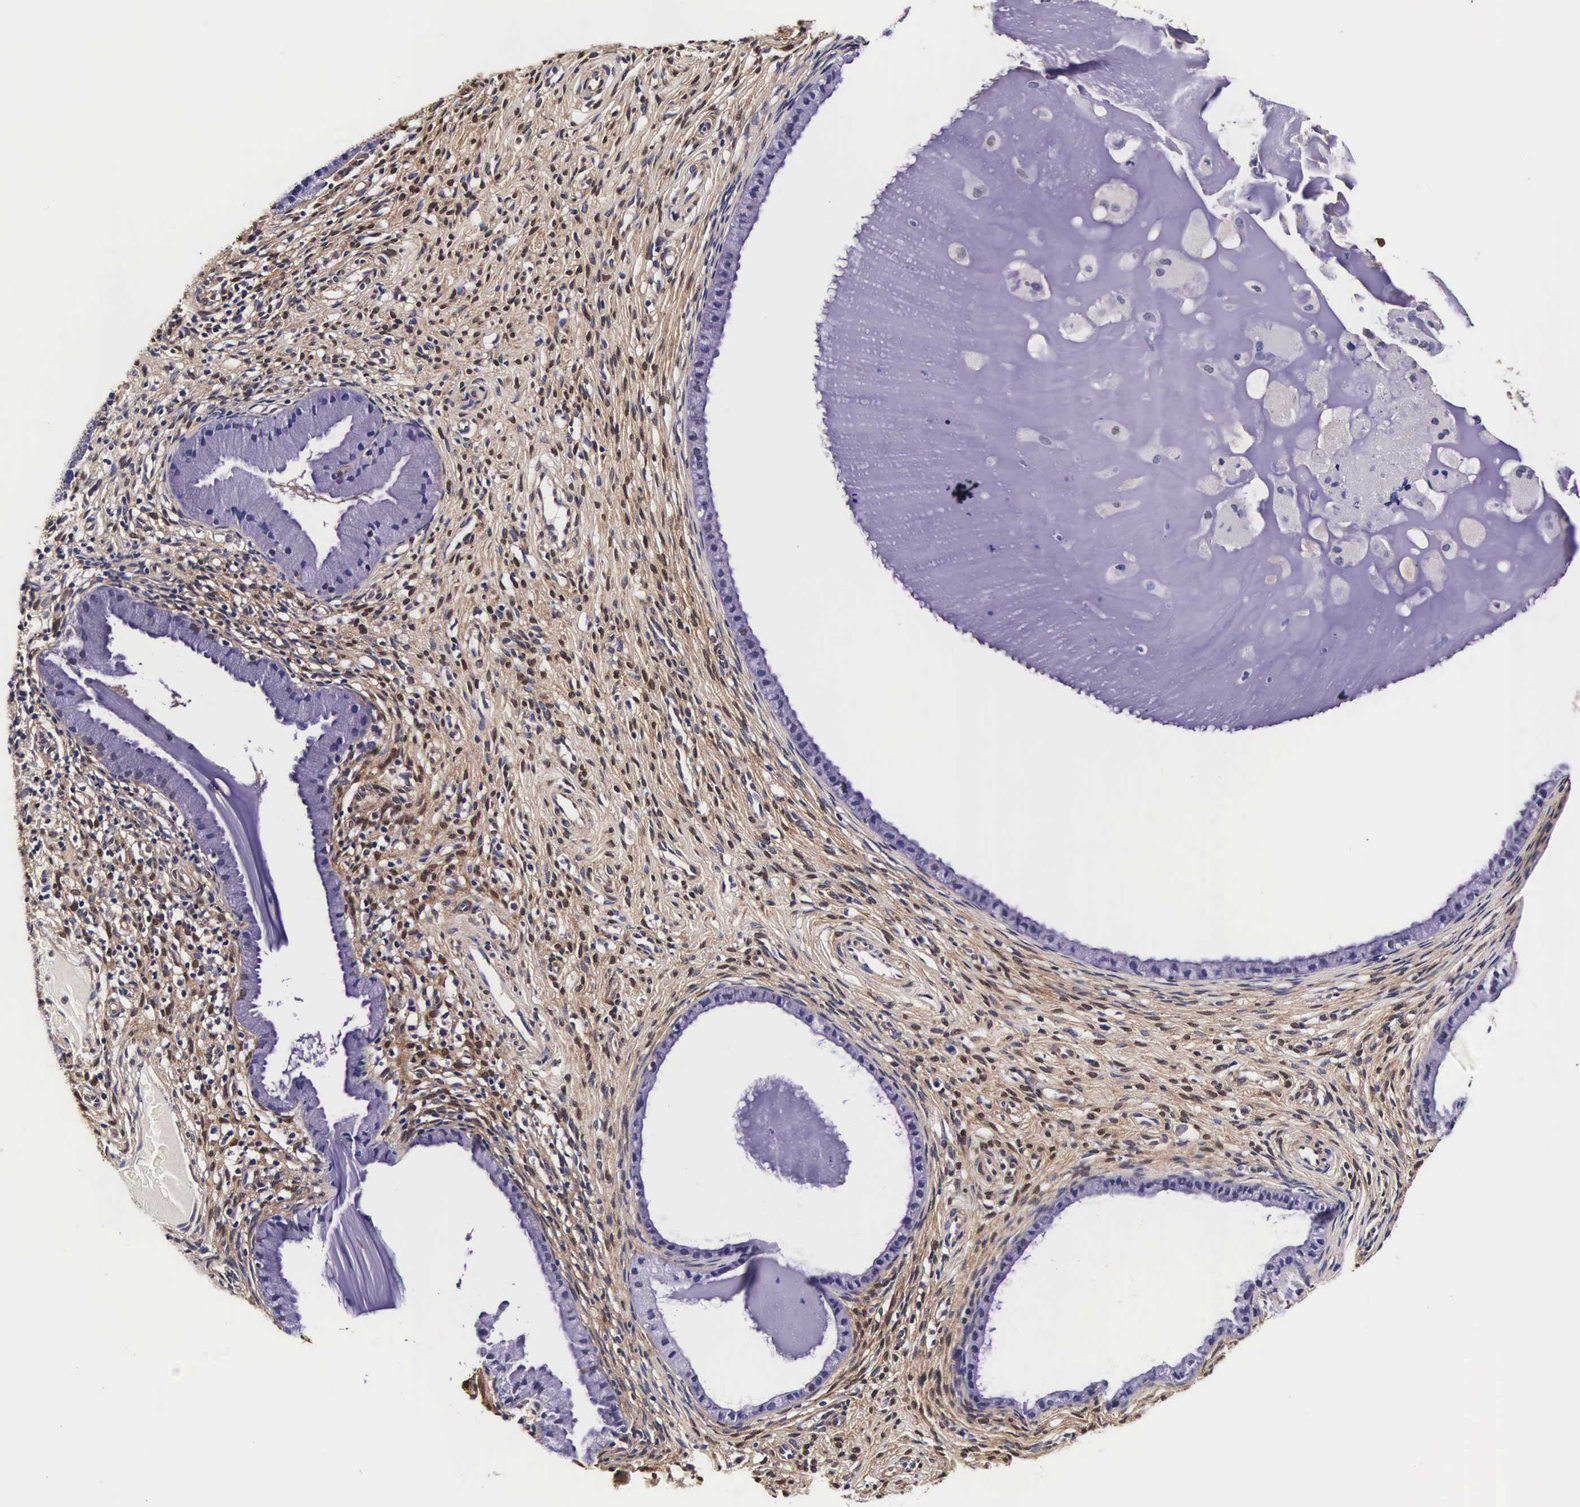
{"staining": {"intensity": "negative", "quantity": "none", "location": "none"}, "tissue": "cervix", "cell_type": "Glandular cells", "image_type": "normal", "snomed": [{"axis": "morphology", "description": "Normal tissue, NOS"}, {"axis": "topography", "description": "Cervix"}], "caption": "Cervix was stained to show a protein in brown. There is no significant positivity in glandular cells. Brightfield microscopy of IHC stained with DAB (3,3'-diaminobenzidine) (brown) and hematoxylin (blue), captured at high magnification.", "gene": "TECPR2", "patient": {"sex": "female", "age": 70}}